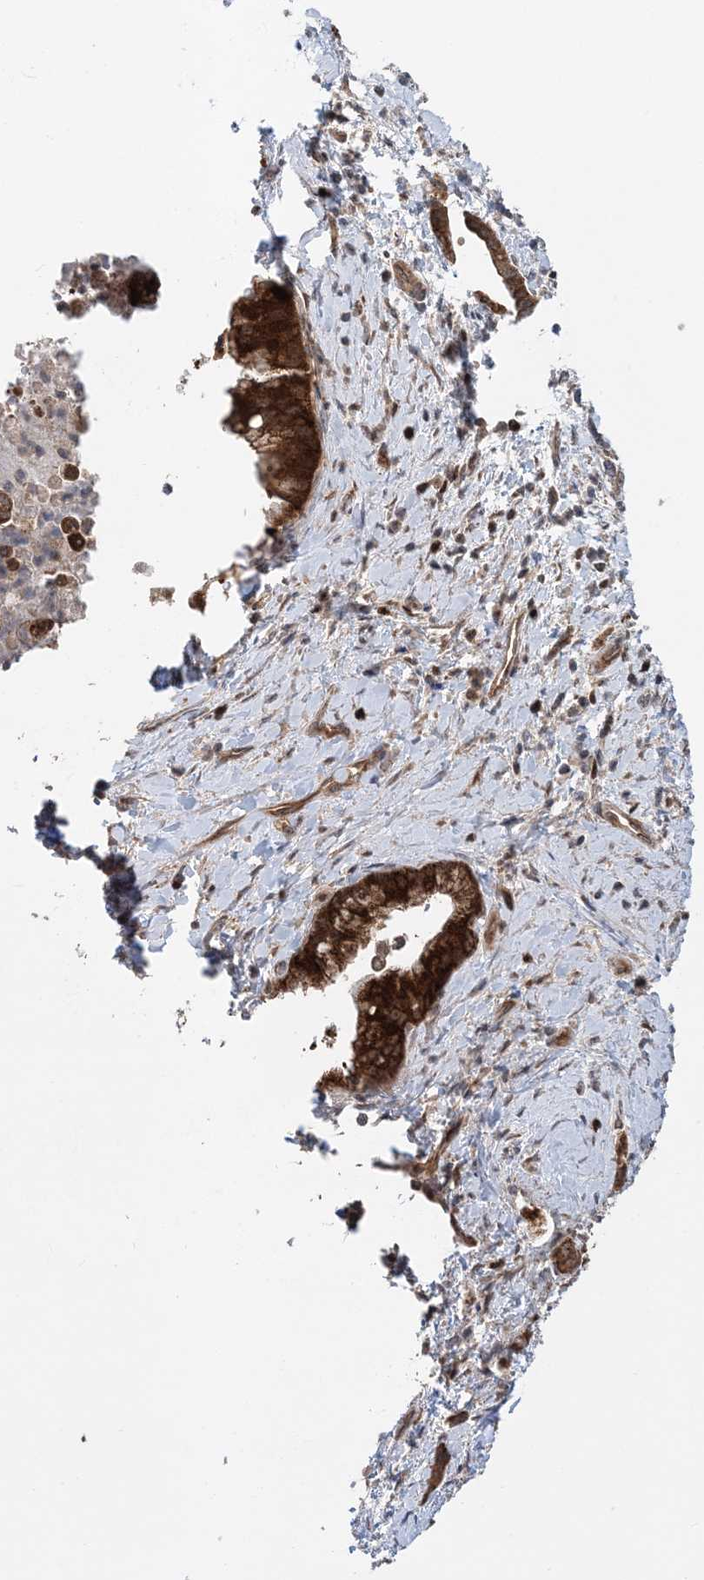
{"staining": {"intensity": "strong", "quantity": ">75%", "location": "cytoplasmic/membranous"}, "tissue": "liver cancer", "cell_type": "Tumor cells", "image_type": "cancer", "snomed": [{"axis": "morphology", "description": "Cholangiocarcinoma"}, {"axis": "topography", "description": "Liver"}], "caption": "Liver cancer (cholangiocarcinoma) tissue displays strong cytoplasmic/membranous expression in approximately >75% of tumor cells", "gene": "KIF4A", "patient": {"sex": "female", "age": 54}}